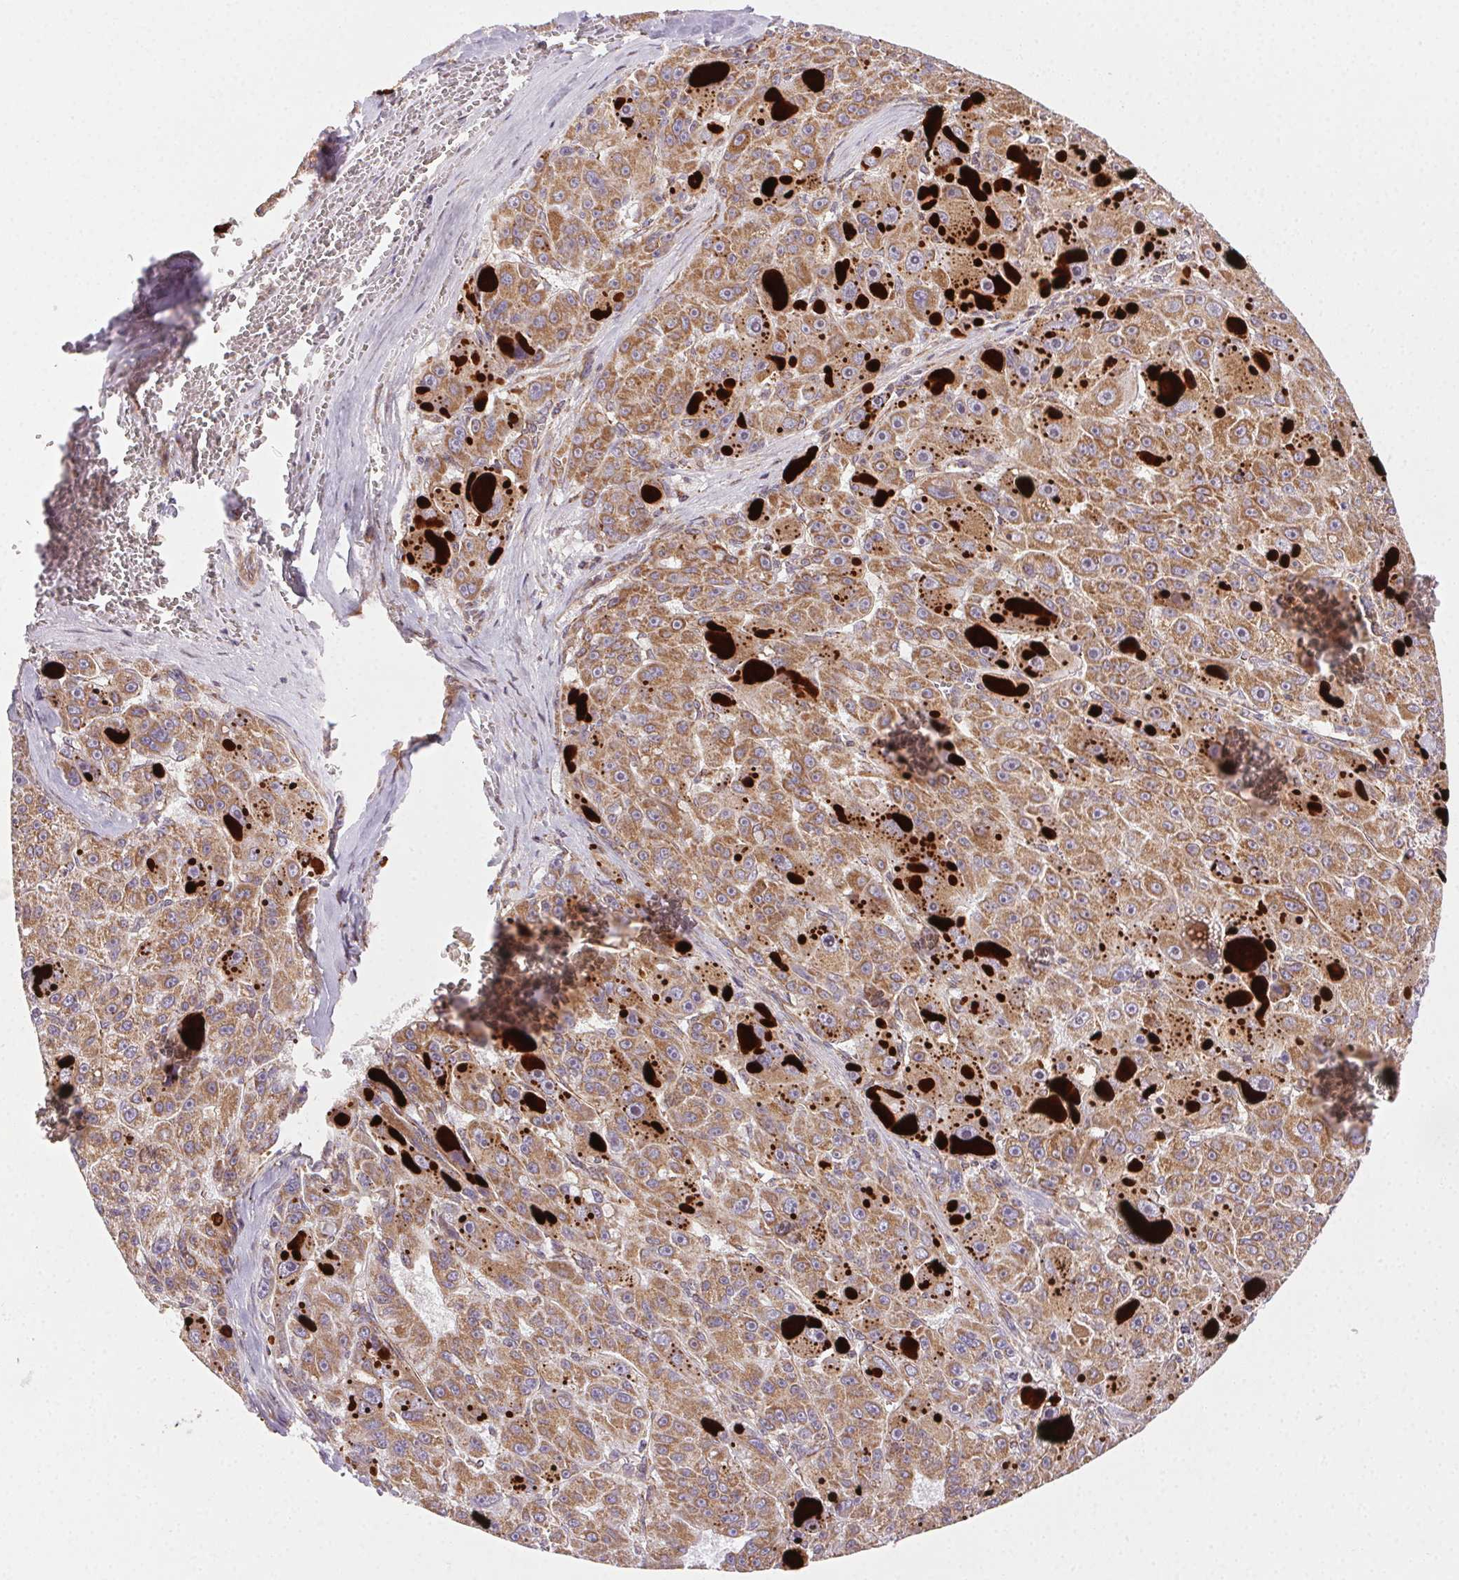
{"staining": {"intensity": "moderate", "quantity": ">75%", "location": "cytoplasmic/membranous"}, "tissue": "liver cancer", "cell_type": "Tumor cells", "image_type": "cancer", "snomed": [{"axis": "morphology", "description": "Carcinoma, Hepatocellular, NOS"}, {"axis": "topography", "description": "Liver"}], "caption": "High-magnification brightfield microscopy of hepatocellular carcinoma (liver) stained with DAB (3,3'-diaminobenzidine) (brown) and counterstained with hematoxylin (blue). tumor cells exhibit moderate cytoplasmic/membranous expression is seen in about>75% of cells.", "gene": "CLPB", "patient": {"sex": "male", "age": 76}}